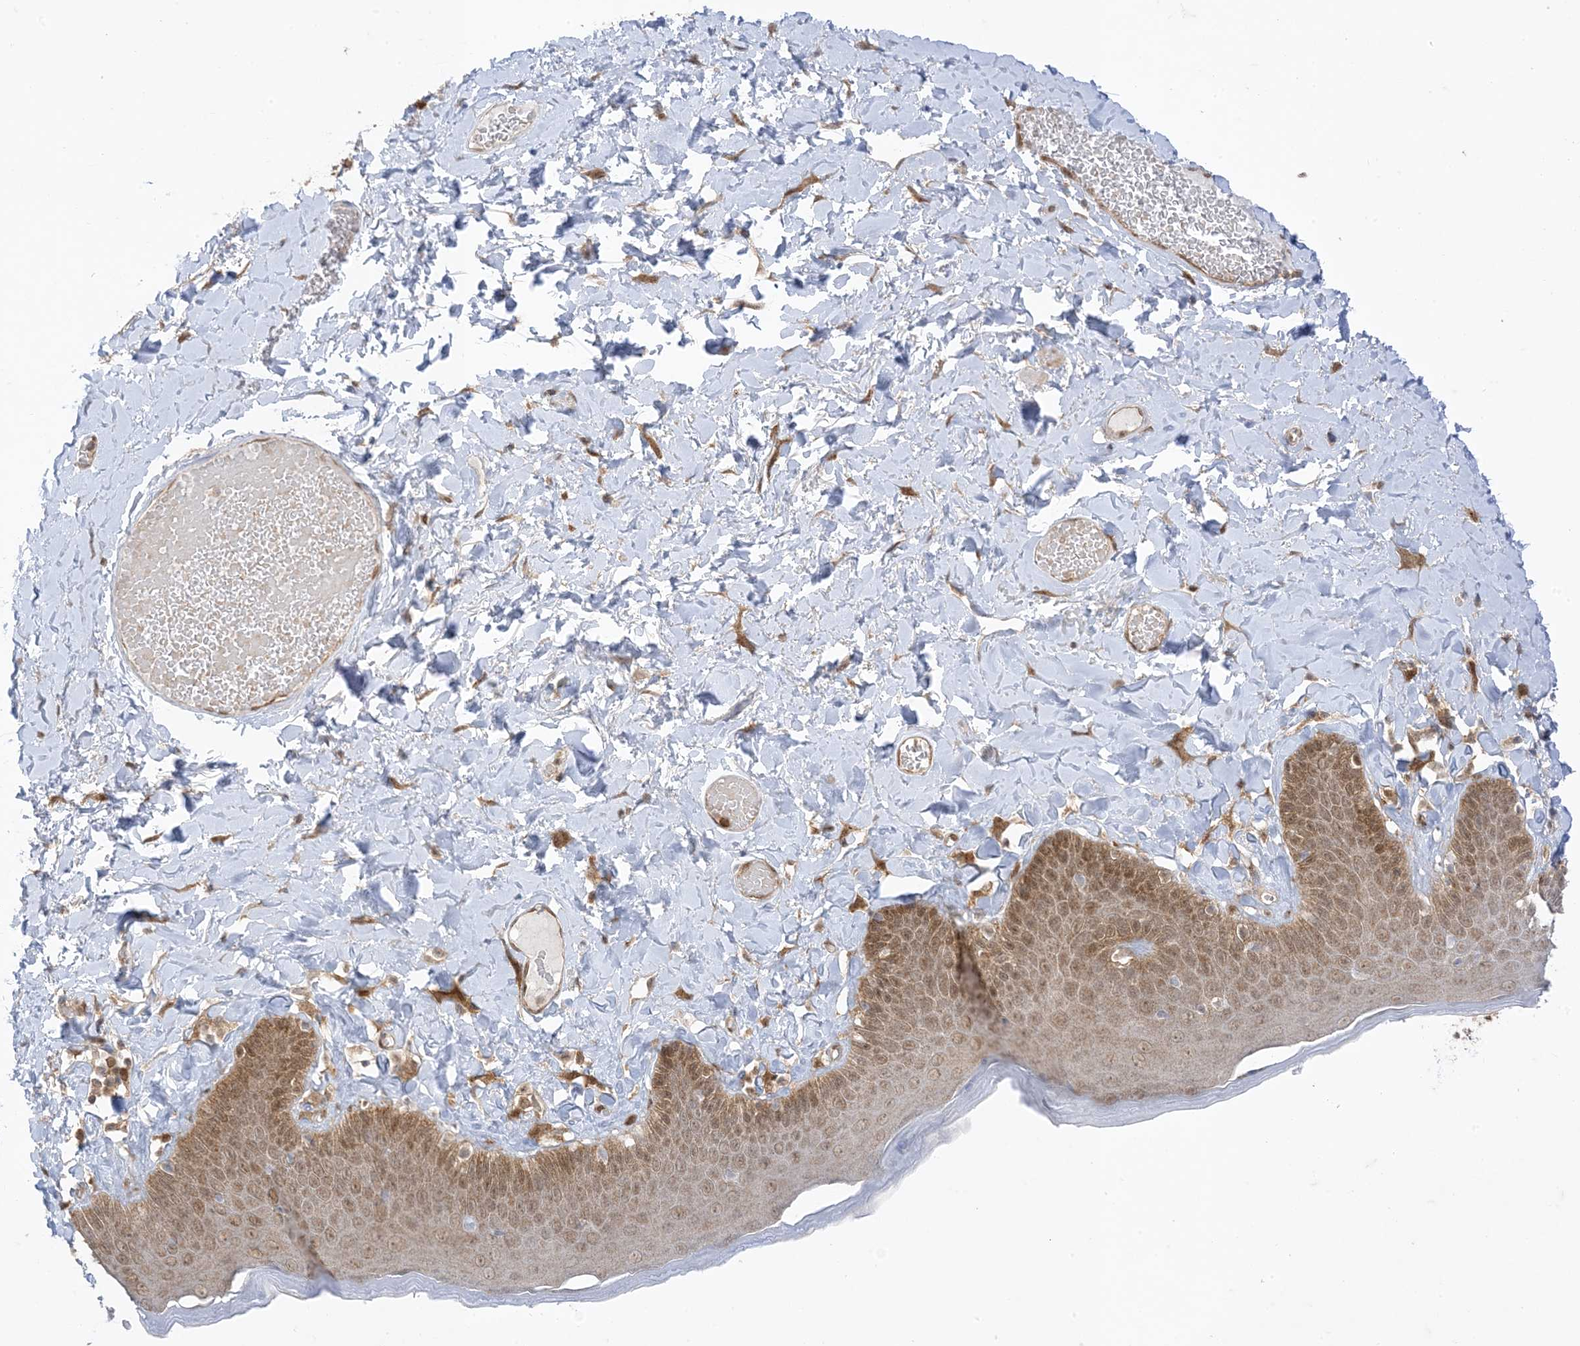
{"staining": {"intensity": "weak", "quantity": ">75%", "location": "cytoplasmic/membranous,nuclear"}, "tissue": "skin", "cell_type": "Epidermal cells", "image_type": "normal", "snomed": [{"axis": "morphology", "description": "Normal tissue, NOS"}, {"axis": "topography", "description": "Anal"}], "caption": "The image reveals immunohistochemical staining of benign skin. There is weak cytoplasmic/membranous,nuclear staining is seen in approximately >75% of epidermal cells. The protein of interest is stained brown, and the nuclei are stained in blue (DAB IHC with brightfield microscopy, high magnification).", "gene": "PTPA", "patient": {"sex": "male", "age": 69}}